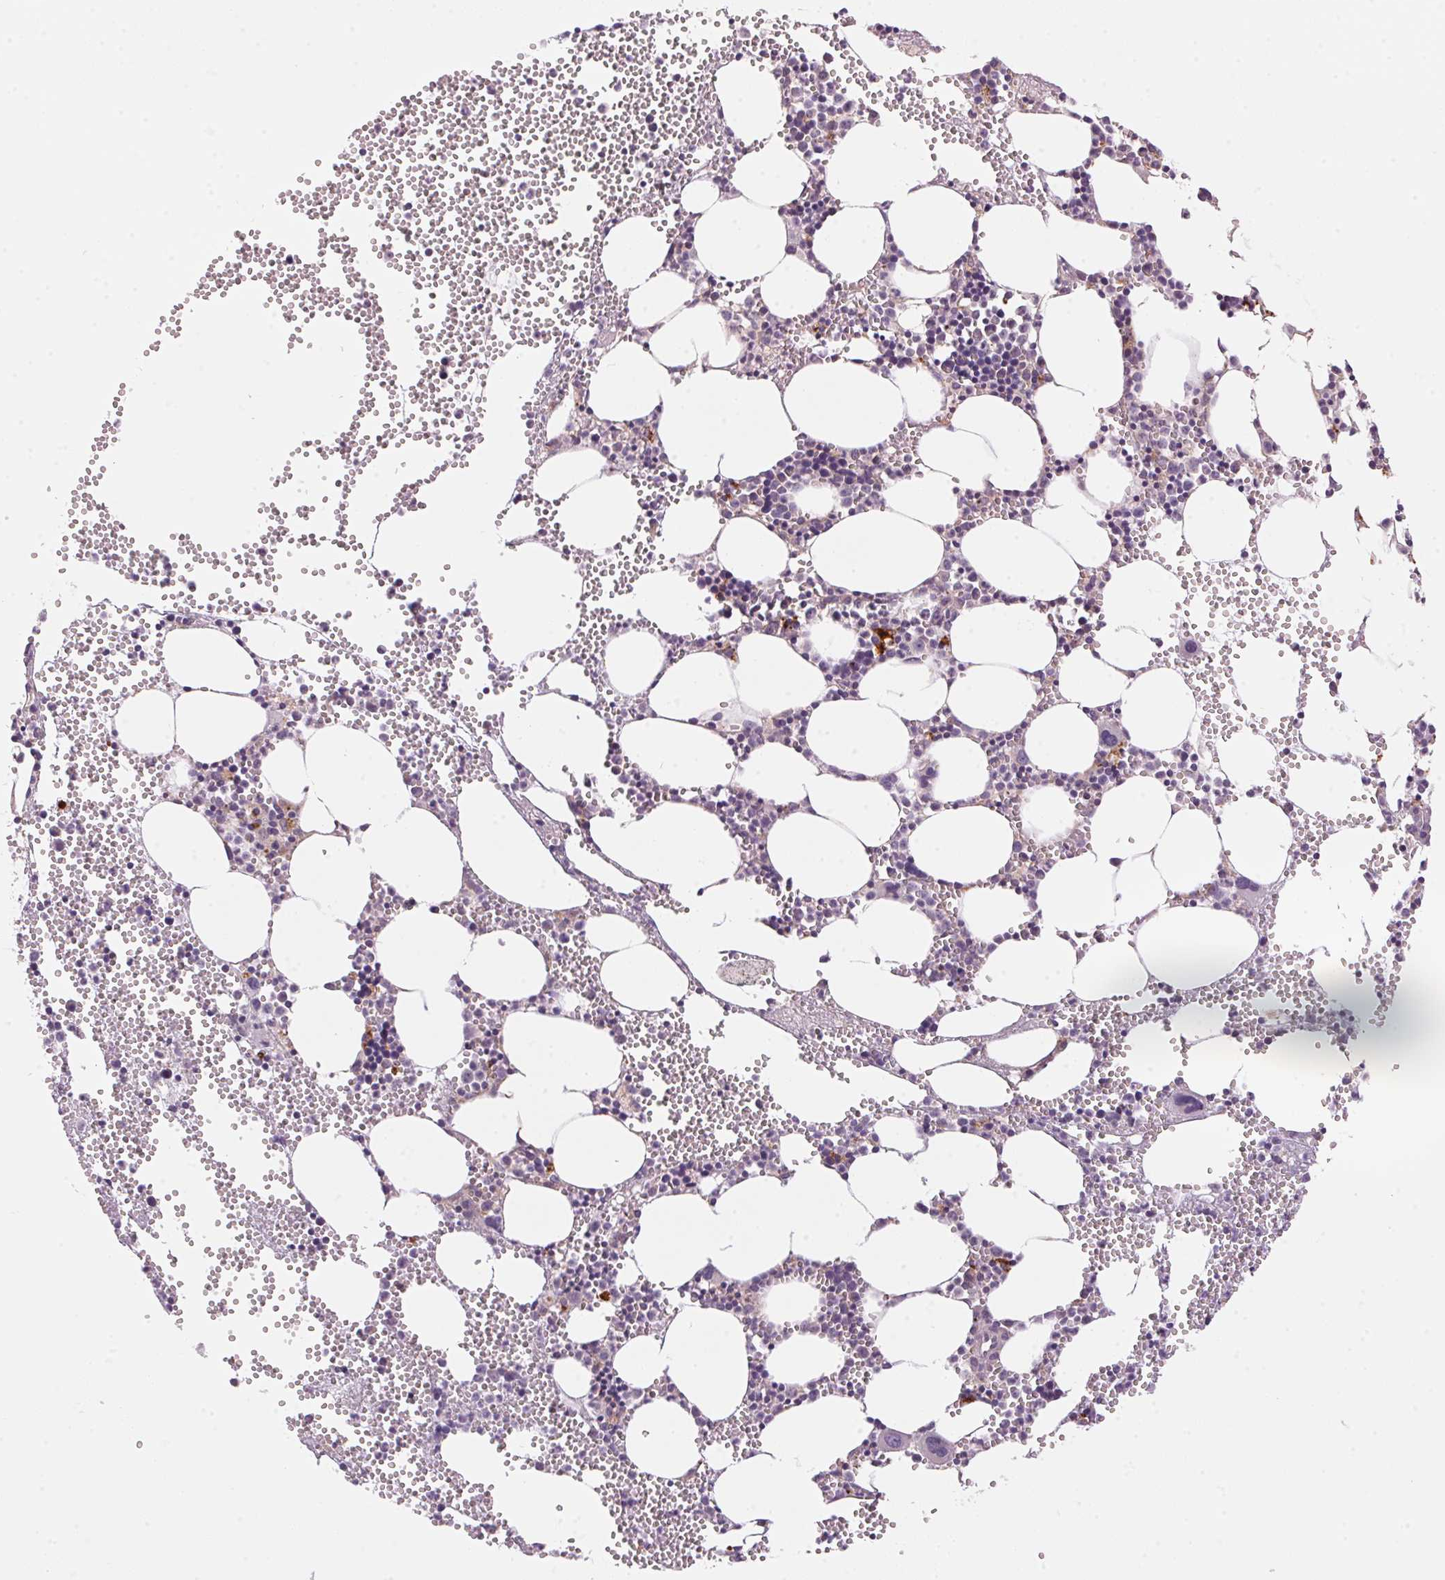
{"staining": {"intensity": "weak", "quantity": "<25%", "location": "cytoplasmic/membranous"}, "tissue": "bone marrow", "cell_type": "Hematopoietic cells", "image_type": "normal", "snomed": [{"axis": "morphology", "description": "Normal tissue, NOS"}, {"axis": "topography", "description": "Bone marrow"}], "caption": "High power microscopy histopathology image of an IHC micrograph of unremarkable bone marrow, revealing no significant staining in hematopoietic cells.", "gene": "ADH5", "patient": {"sex": "male", "age": 89}}